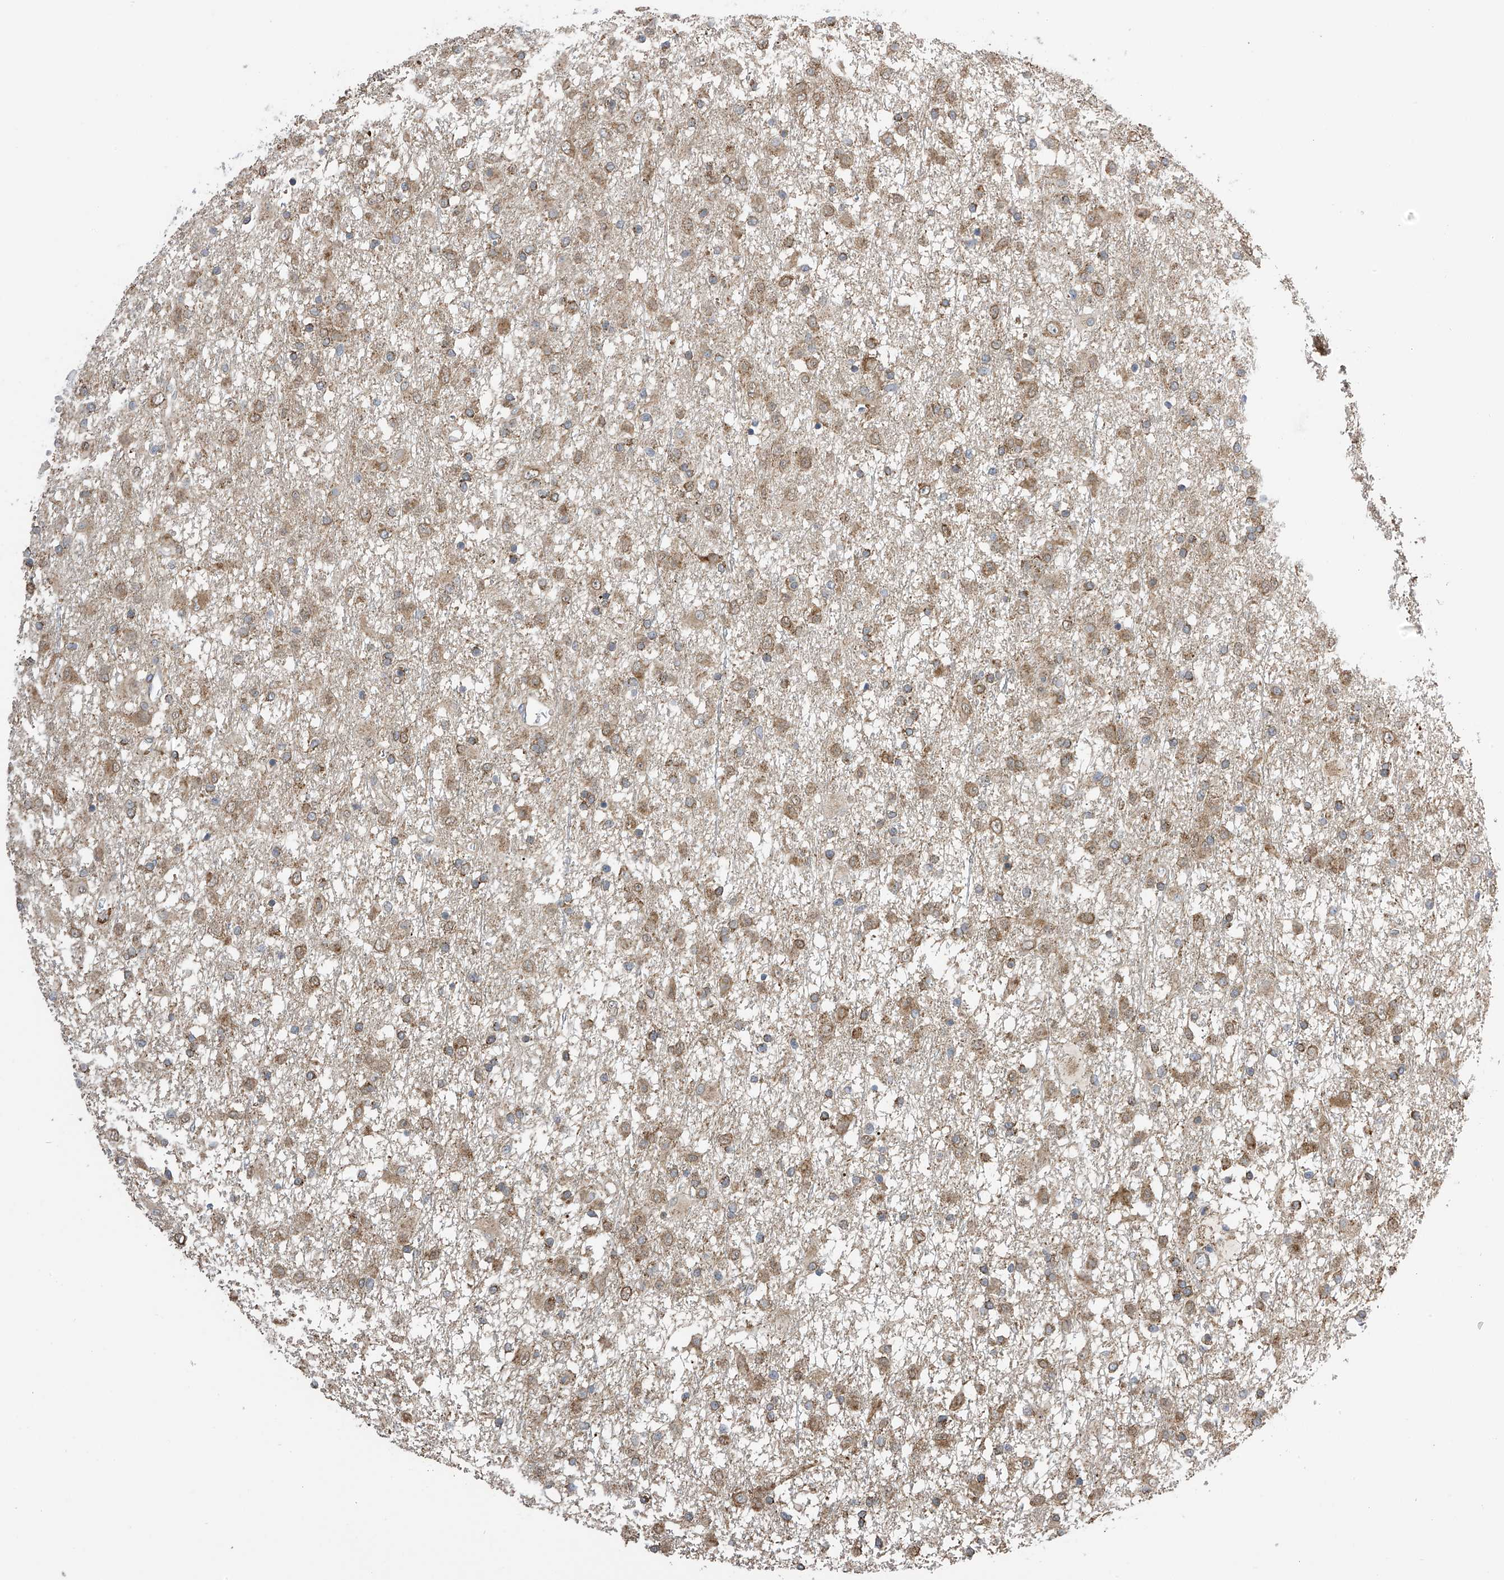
{"staining": {"intensity": "moderate", "quantity": ">75%", "location": "cytoplasmic/membranous"}, "tissue": "glioma", "cell_type": "Tumor cells", "image_type": "cancer", "snomed": [{"axis": "morphology", "description": "Glioma, malignant, Low grade"}, {"axis": "topography", "description": "Brain"}], "caption": "This histopathology image shows glioma stained with IHC to label a protein in brown. The cytoplasmic/membranous of tumor cells show moderate positivity for the protein. Nuclei are counter-stained blue.", "gene": "PNPT1", "patient": {"sex": "male", "age": 65}}